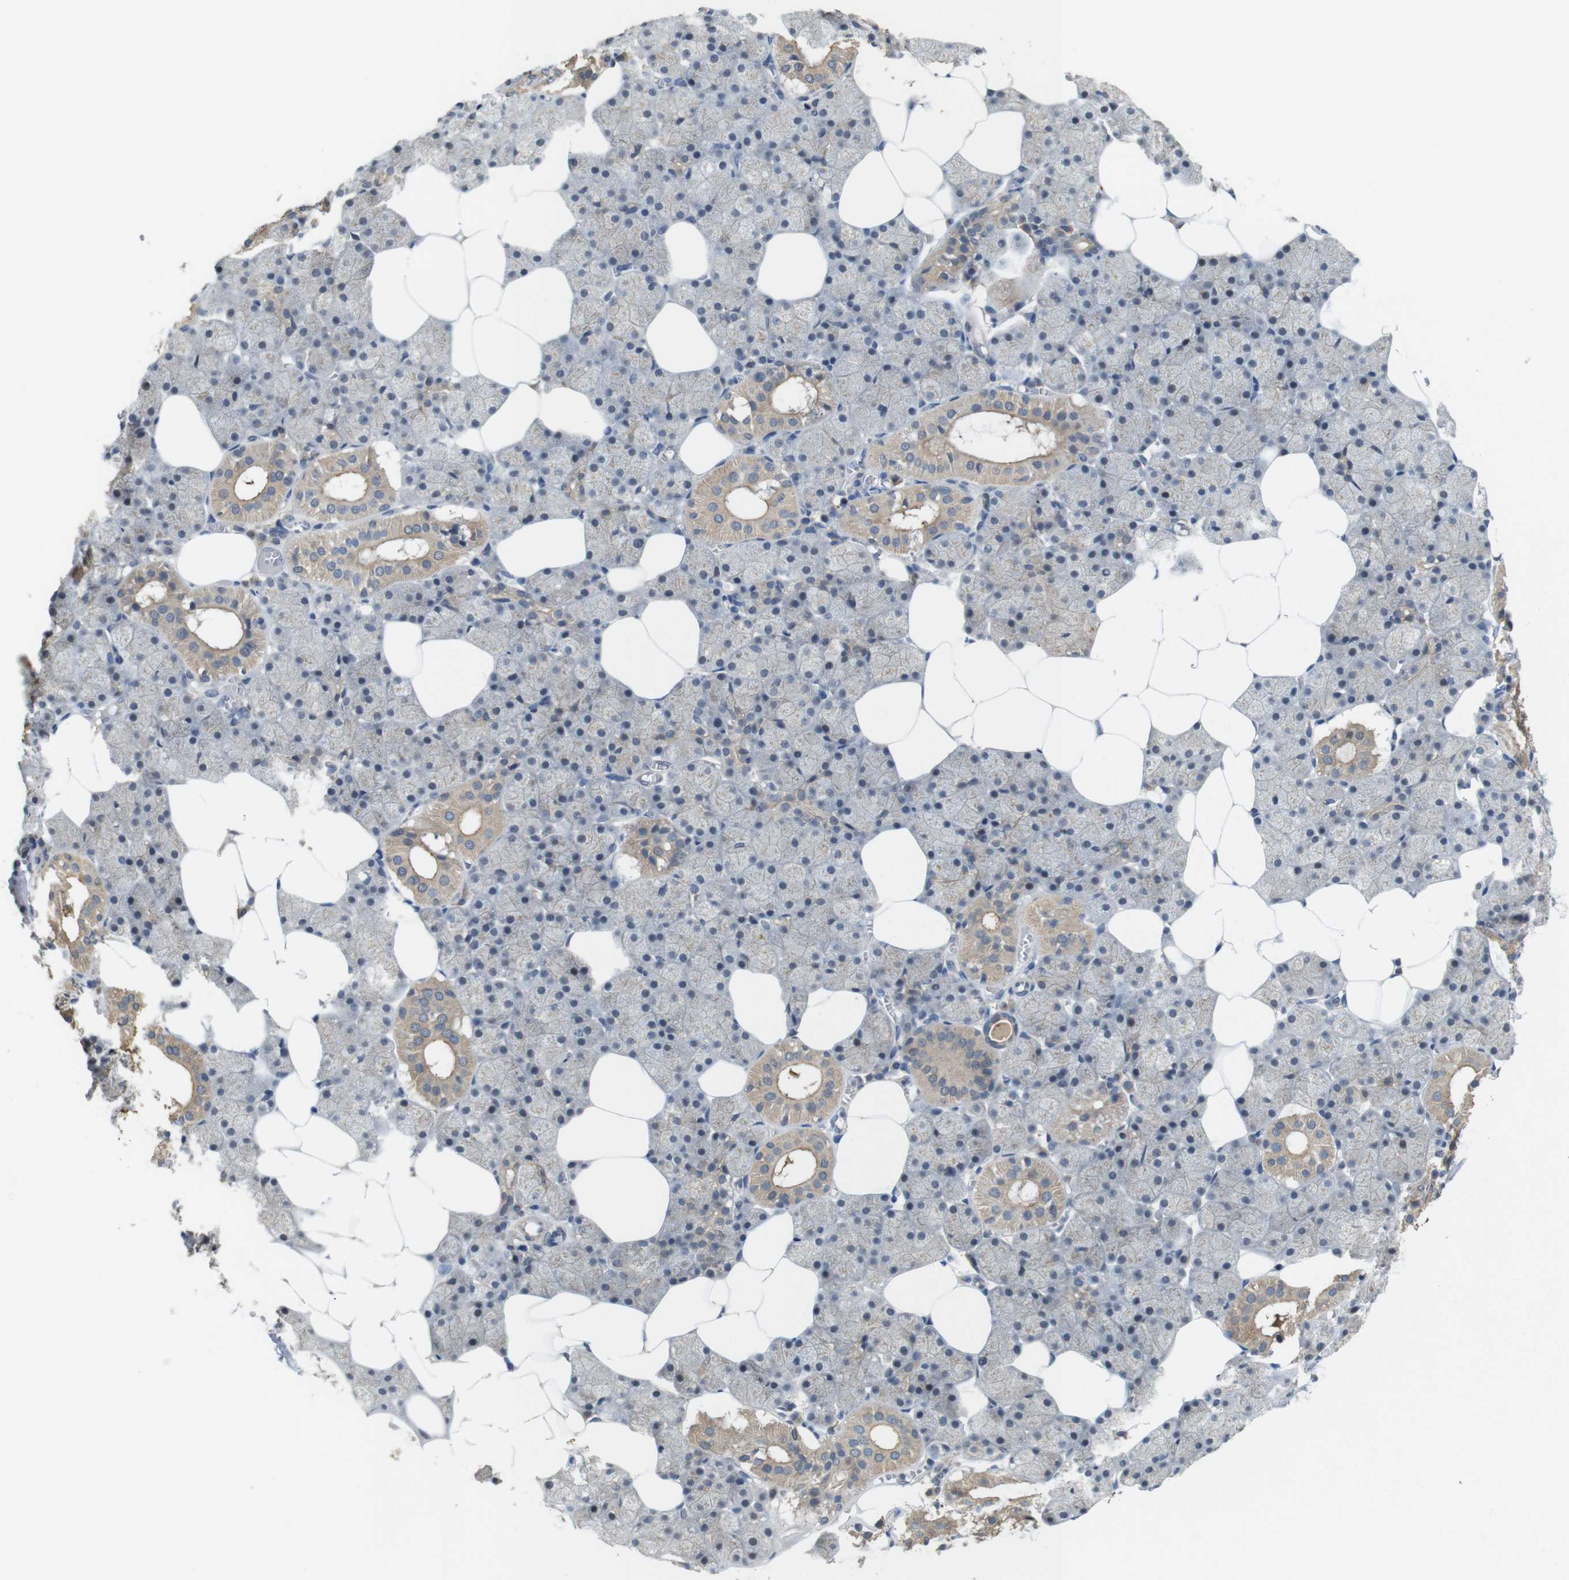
{"staining": {"intensity": "moderate", "quantity": "25%-75%", "location": "cytoplasmic/membranous"}, "tissue": "salivary gland", "cell_type": "Glandular cells", "image_type": "normal", "snomed": [{"axis": "morphology", "description": "Normal tissue, NOS"}, {"axis": "topography", "description": "Salivary gland"}], "caption": "Immunohistochemical staining of unremarkable salivary gland reveals moderate cytoplasmic/membranous protein expression in approximately 25%-75% of glandular cells.", "gene": "CDC34", "patient": {"sex": "male", "age": 62}}